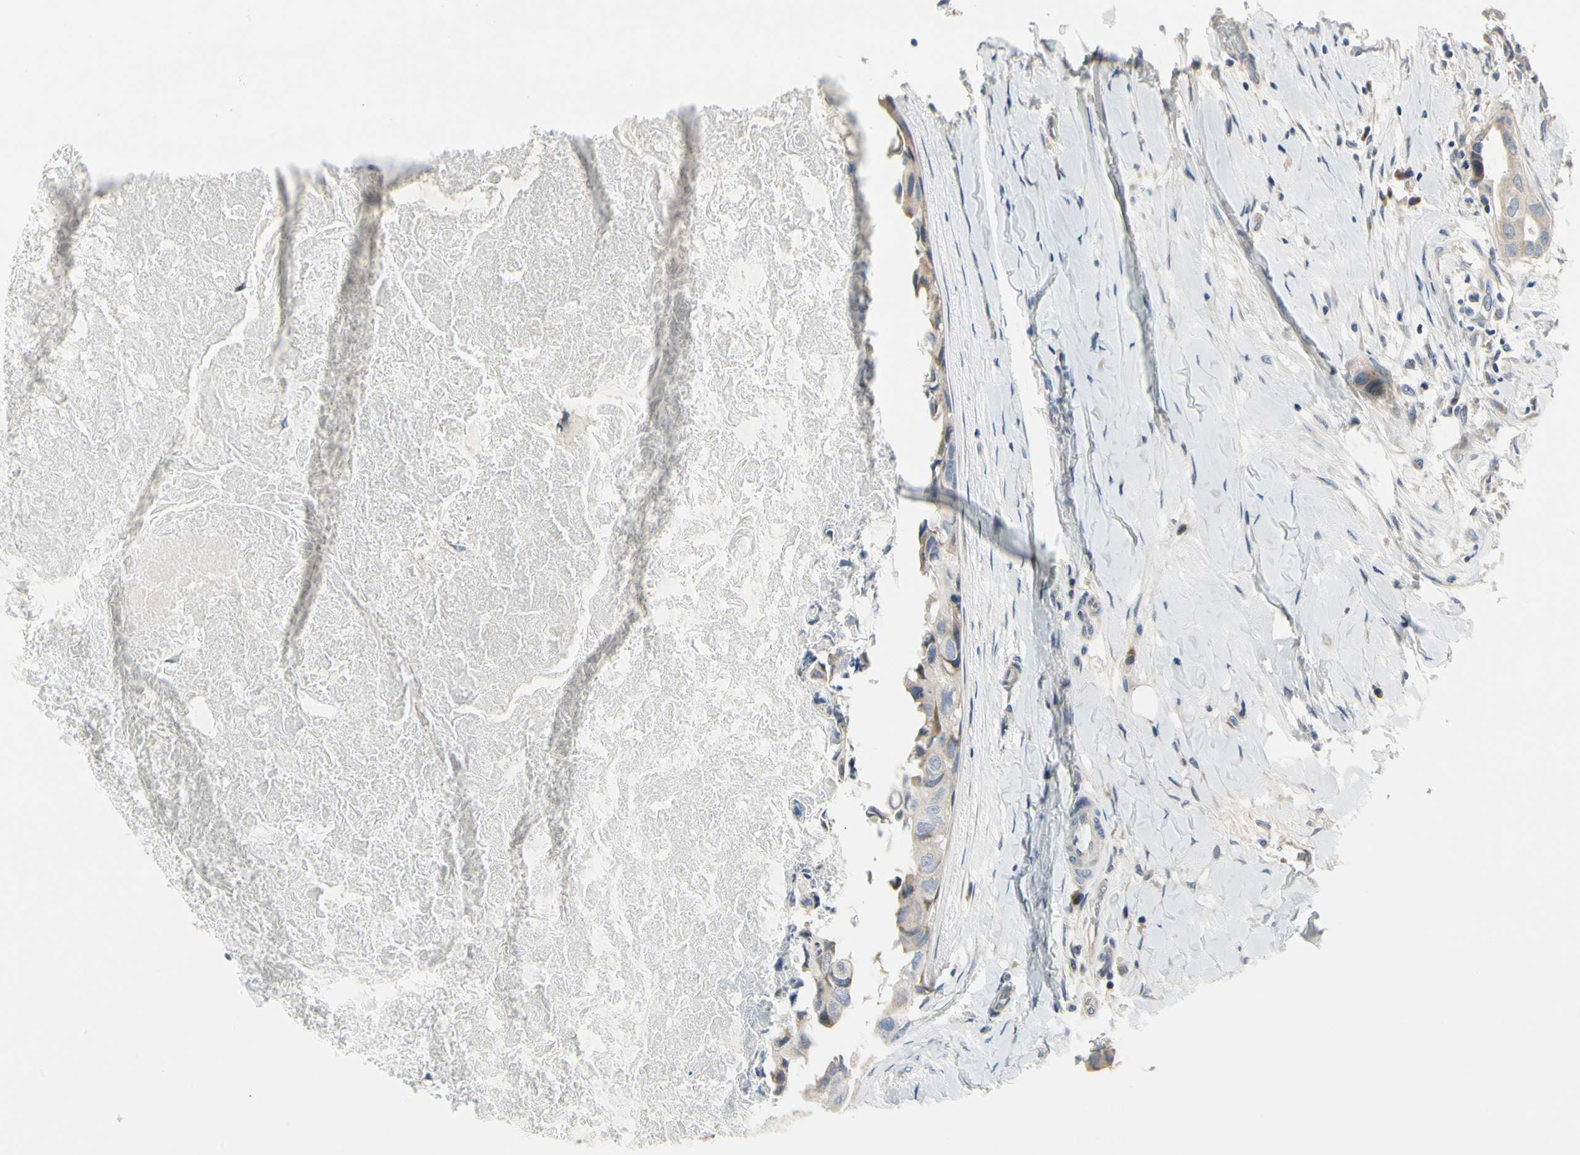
{"staining": {"intensity": "weak", "quantity": ">75%", "location": "cytoplasmic/membranous"}, "tissue": "breast cancer", "cell_type": "Tumor cells", "image_type": "cancer", "snomed": [{"axis": "morphology", "description": "Duct carcinoma"}, {"axis": "topography", "description": "Breast"}], "caption": "Human intraductal carcinoma (breast) stained for a protein (brown) reveals weak cytoplasmic/membranous positive positivity in about >75% of tumor cells.", "gene": "NFASC", "patient": {"sex": "female", "age": 40}}